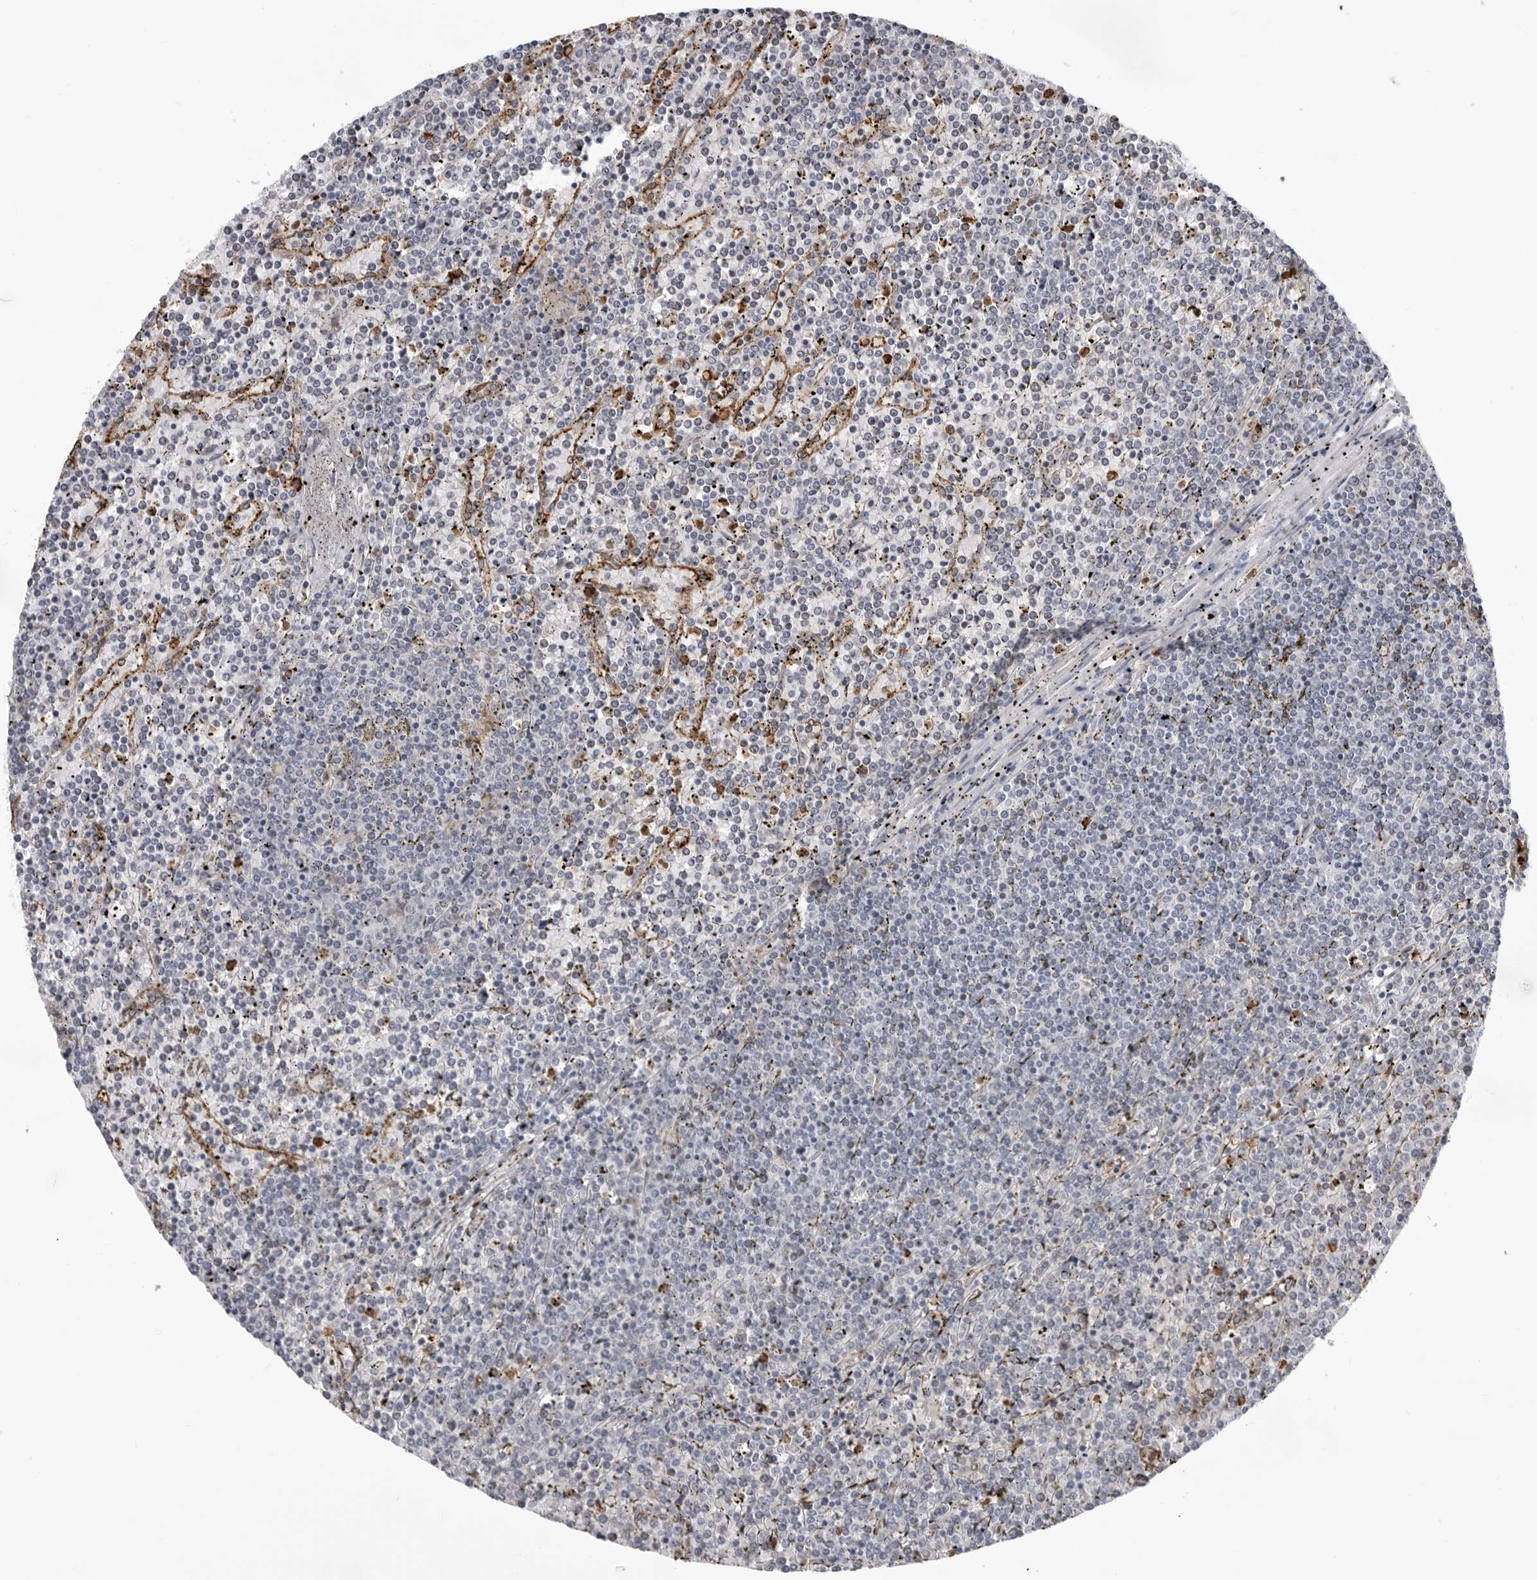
{"staining": {"intensity": "negative", "quantity": "none", "location": "none"}, "tissue": "lymphoma", "cell_type": "Tumor cells", "image_type": "cancer", "snomed": [{"axis": "morphology", "description": "Malignant lymphoma, non-Hodgkin's type, Low grade"}, {"axis": "topography", "description": "Spleen"}], "caption": "A high-resolution image shows immunohistochemistry (IHC) staining of low-grade malignant lymphoma, non-Hodgkin's type, which shows no significant positivity in tumor cells. Brightfield microscopy of immunohistochemistry stained with DAB (3,3'-diaminobenzidine) (brown) and hematoxylin (blue), captured at high magnification.", "gene": "STAP2", "patient": {"sex": "female", "age": 19}}